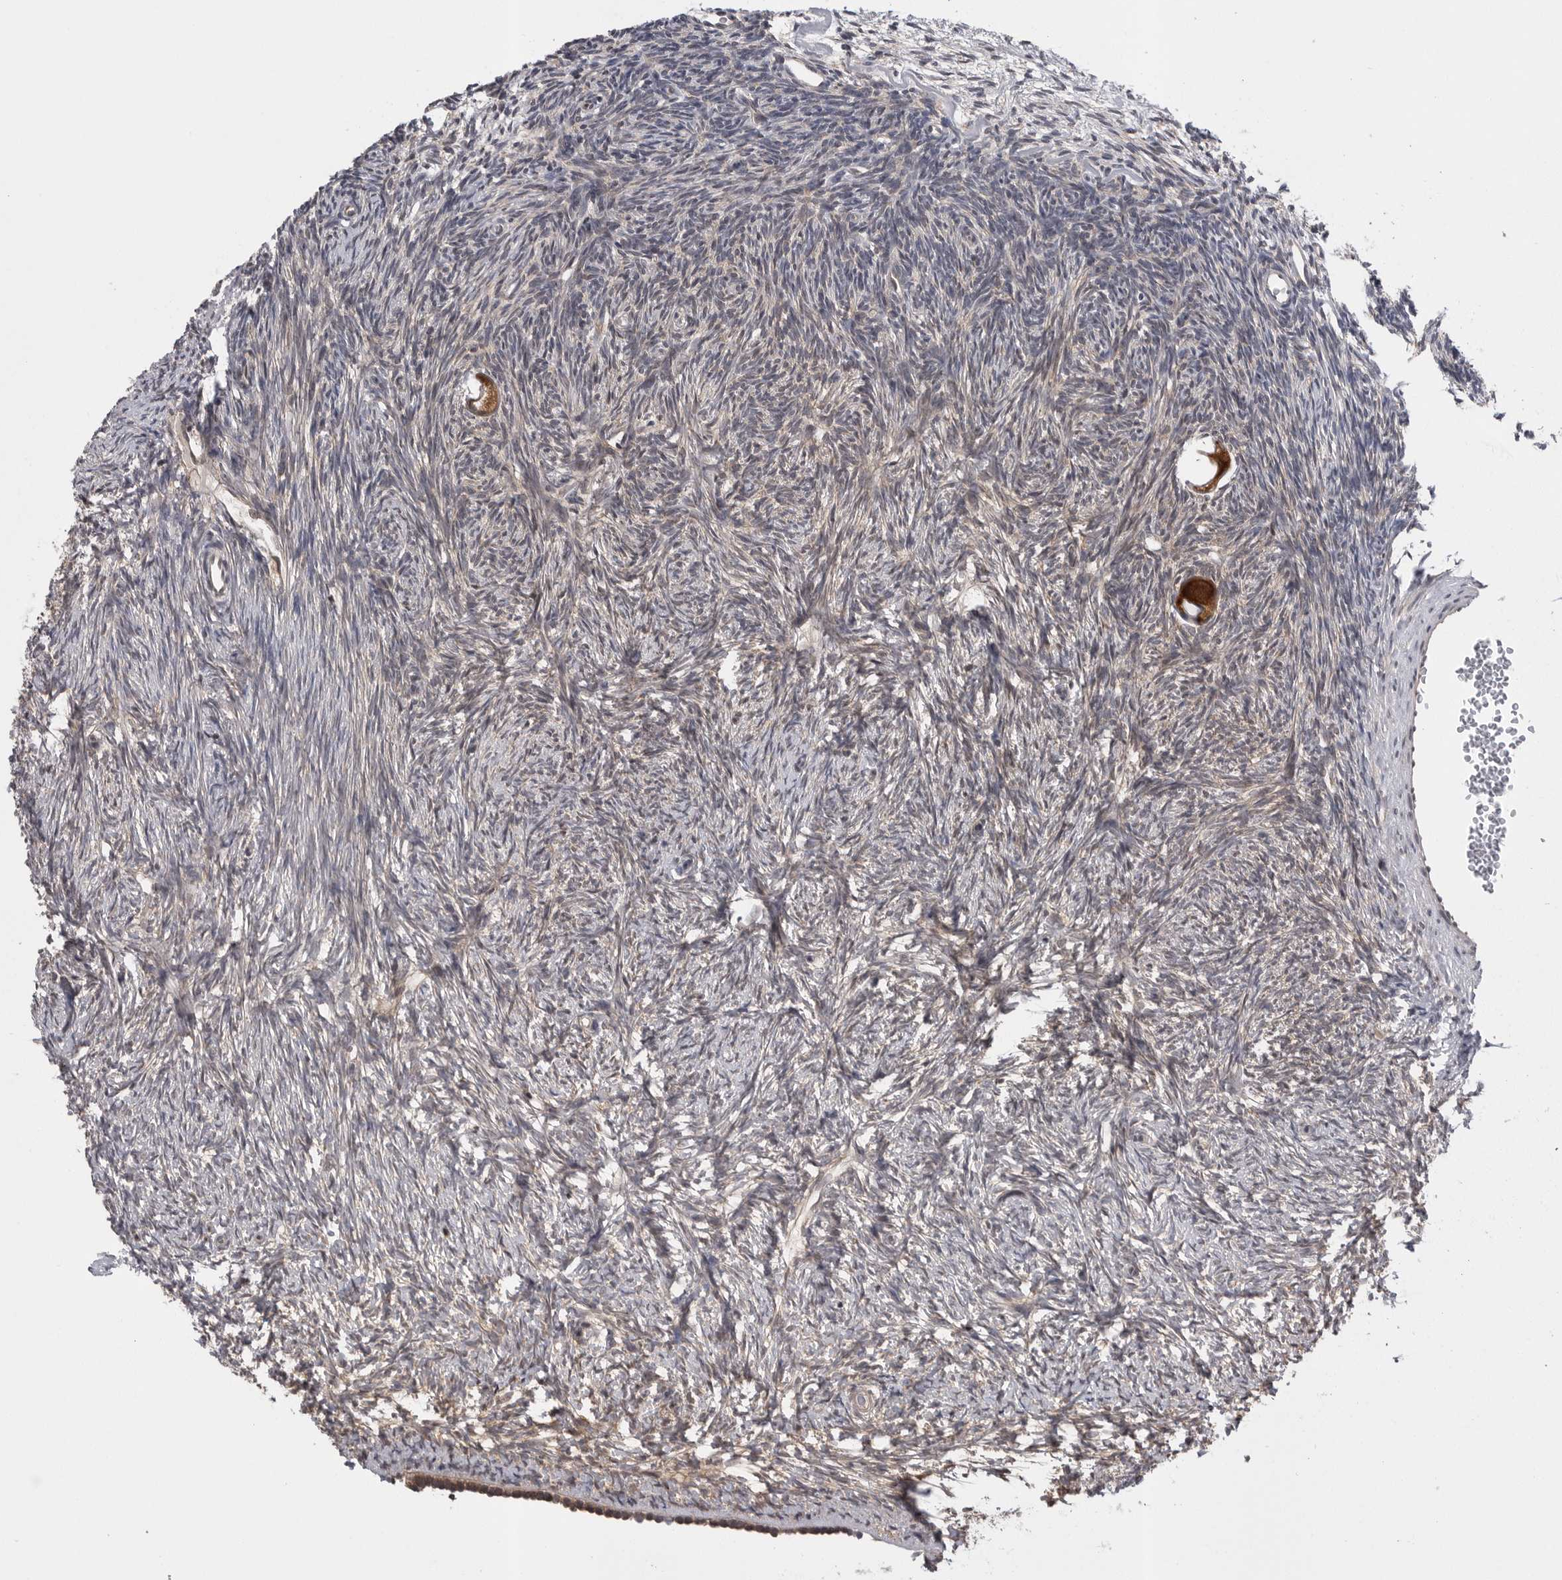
{"staining": {"intensity": "strong", "quantity": ">75%", "location": "cytoplasmic/membranous"}, "tissue": "ovary", "cell_type": "Follicle cells", "image_type": "normal", "snomed": [{"axis": "morphology", "description": "Normal tissue, NOS"}, {"axis": "topography", "description": "Ovary"}], "caption": "High-power microscopy captured an immunohistochemistry micrograph of unremarkable ovary, revealing strong cytoplasmic/membranous expression in approximately >75% of follicle cells.", "gene": "AOAH", "patient": {"sex": "female", "age": 34}}